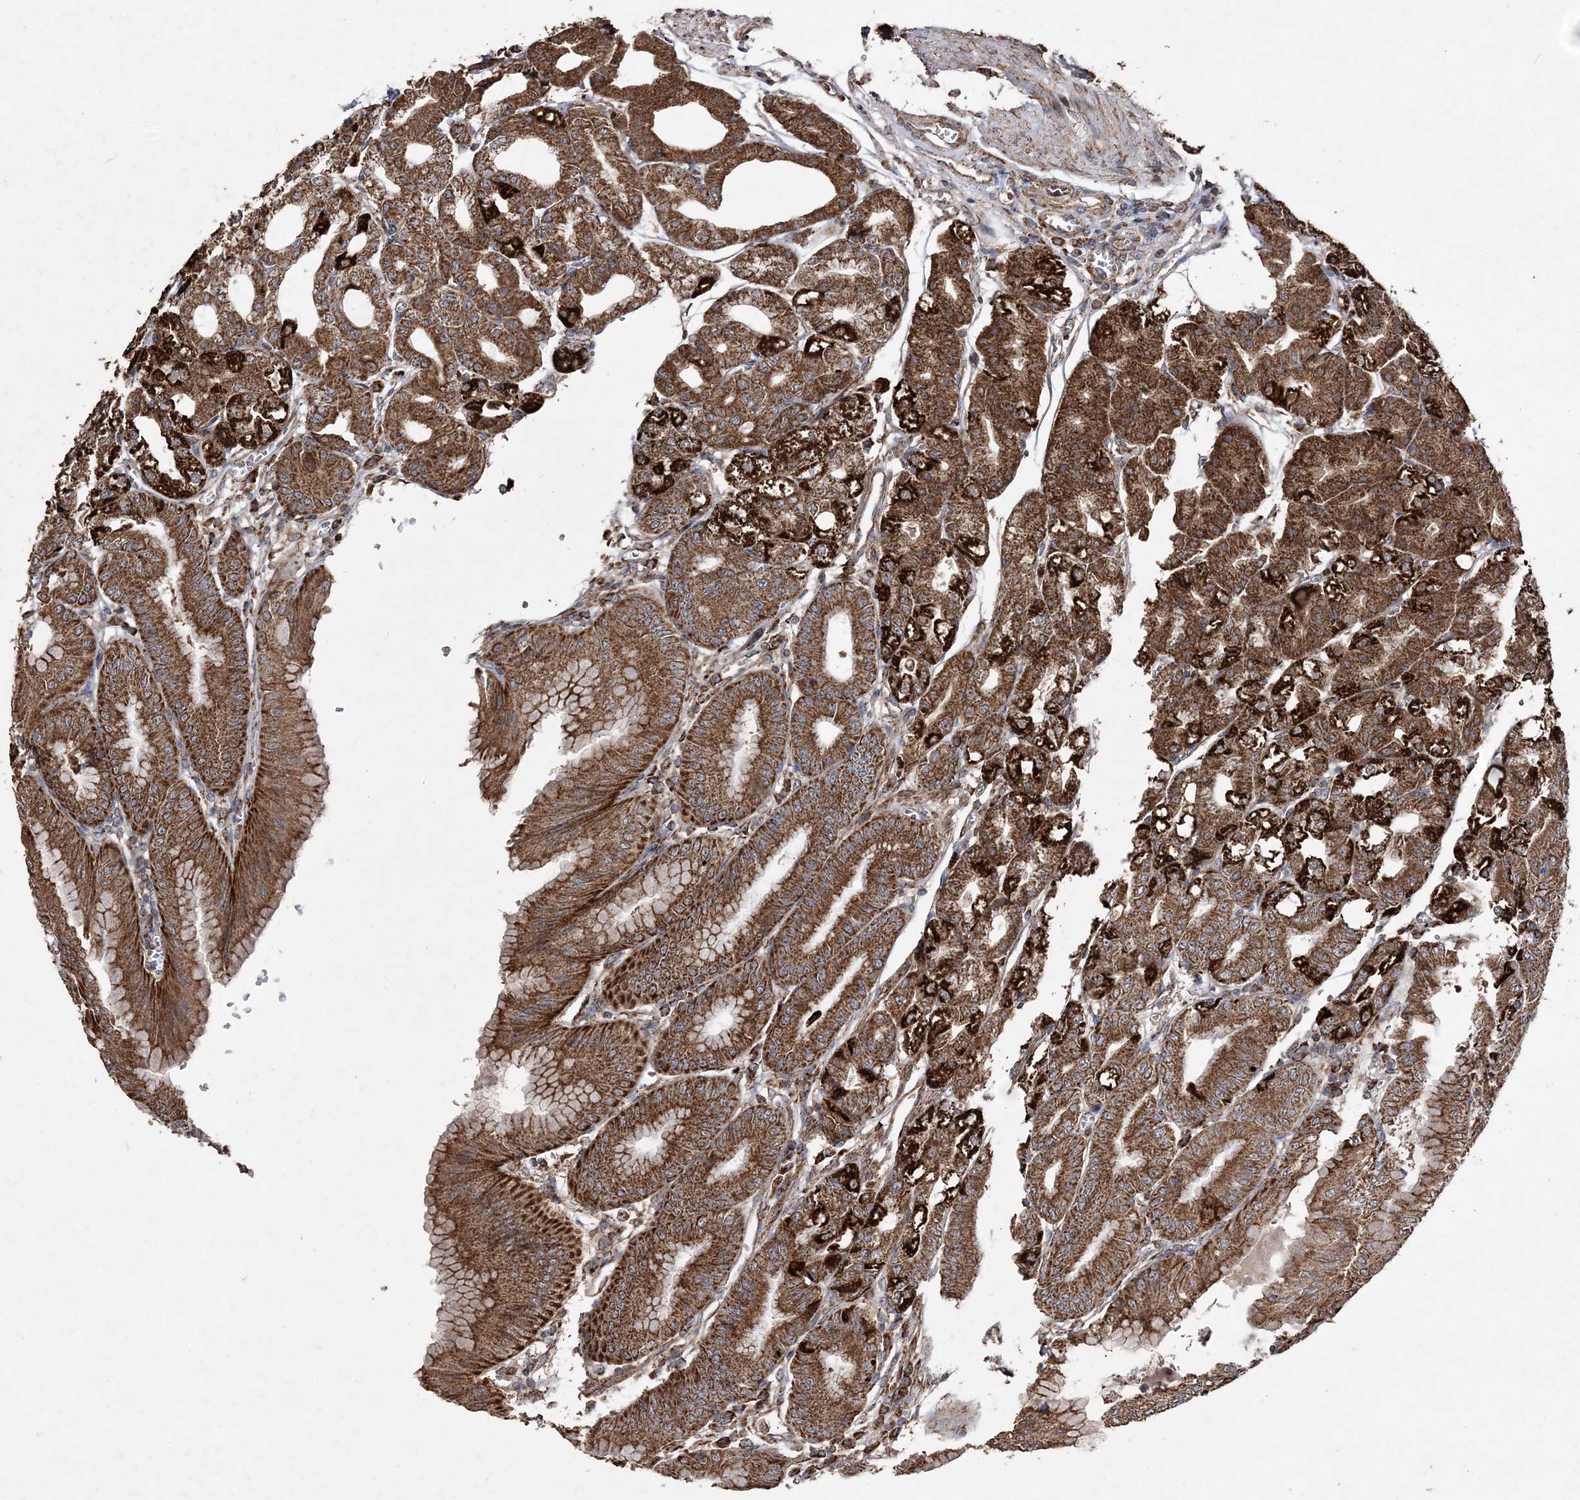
{"staining": {"intensity": "strong", "quantity": ">75%", "location": "cytoplasmic/membranous"}, "tissue": "stomach", "cell_type": "Glandular cells", "image_type": "normal", "snomed": [{"axis": "morphology", "description": "Normal tissue, NOS"}, {"axis": "topography", "description": "Stomach, lower"}], "caption": "Glandular cells show strong cytoplasmic/membranous positivity in approximately >75% of cells in benign stomach. Using DAB (3,3'-diaminobenzidine) (brown) and hematoxylin (blue) stains, captured at high magnification using brightfield microscopy.", "gene": "POC5", "patient": {"sex": "male", "age": 71}}